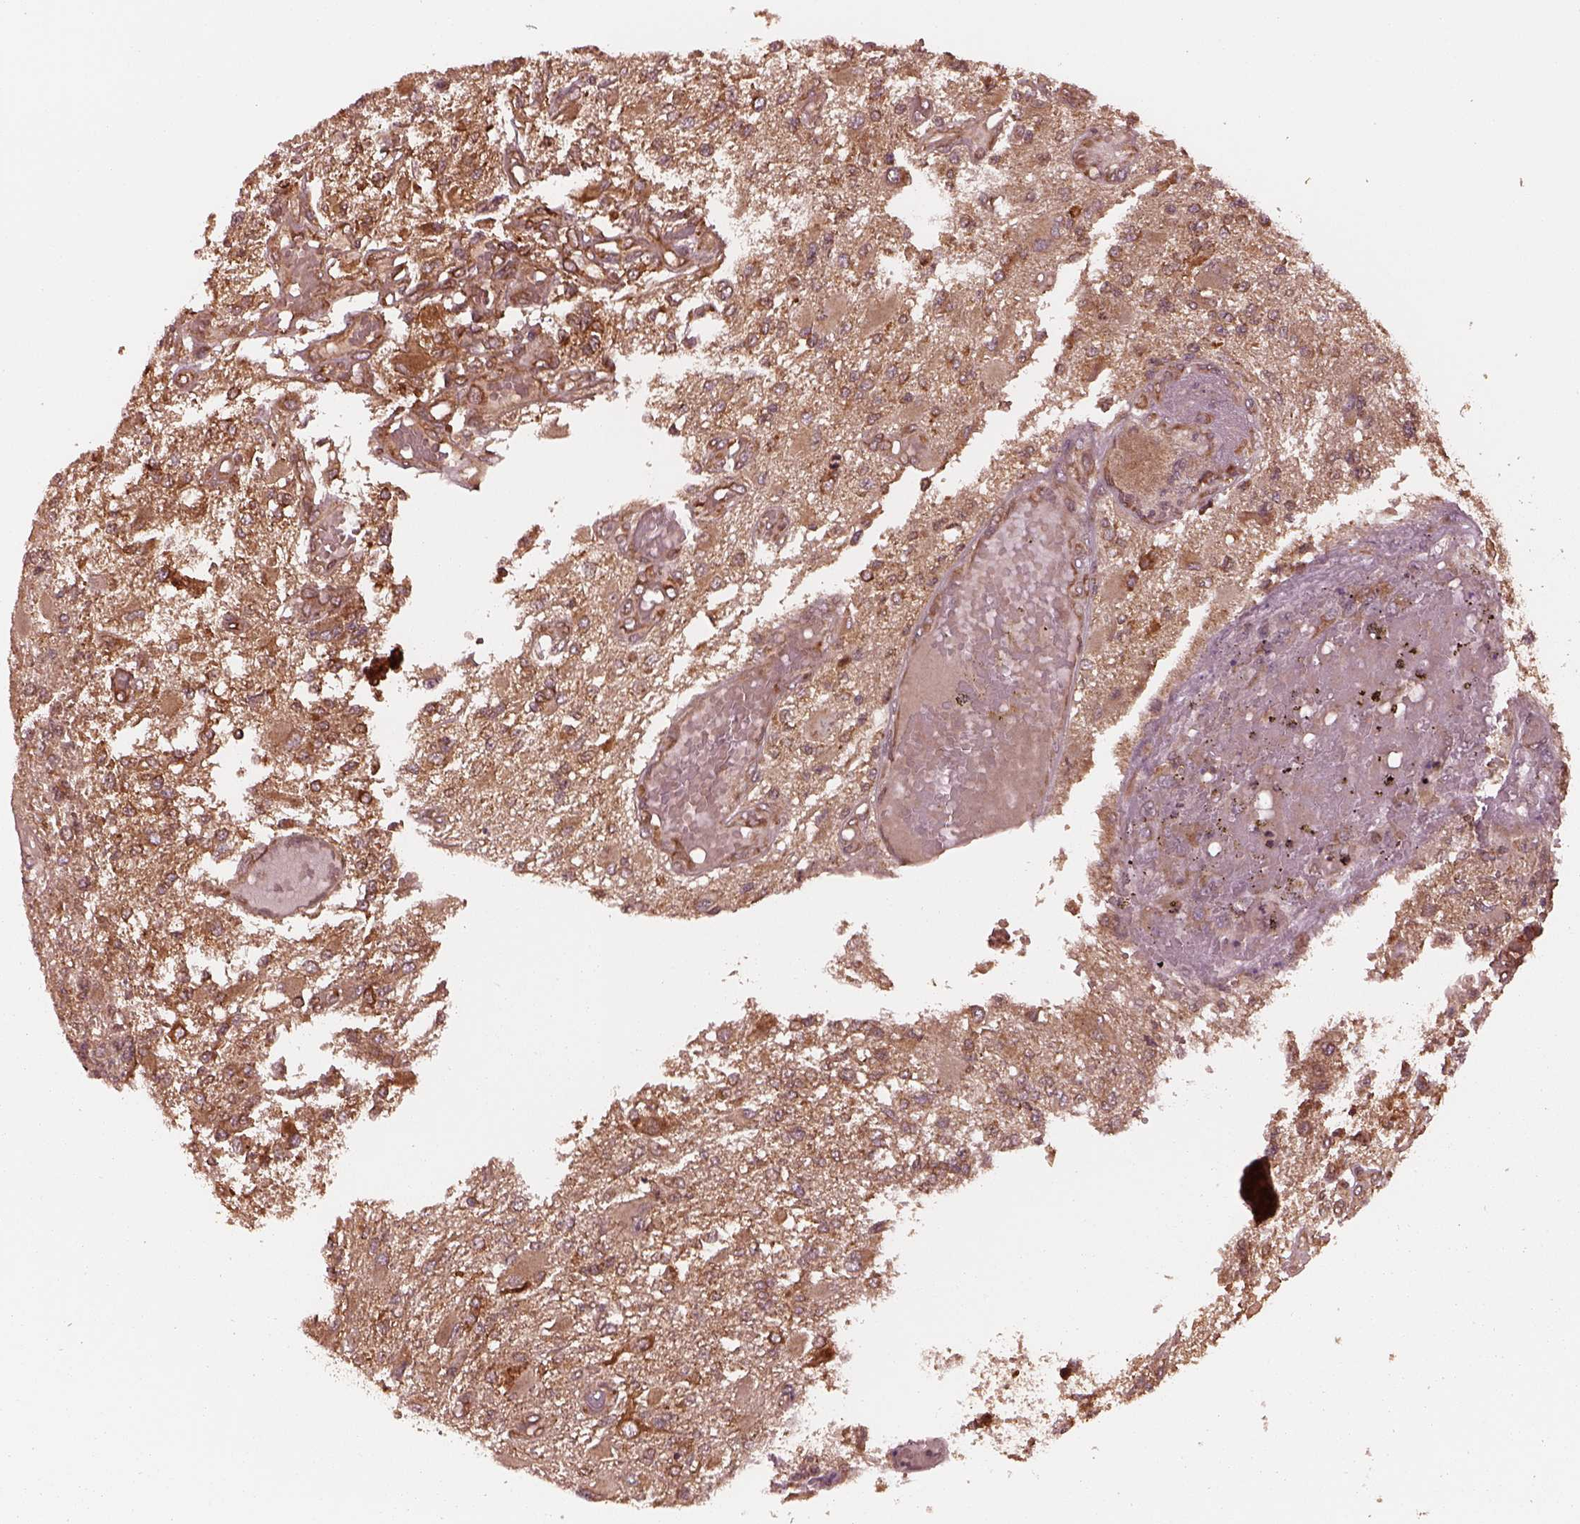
{"staining": {"intensity": "moderate", "quantity": ">75%", "location": "cytoplasmic/membranous"}, "tissue": "glioma", "cell_type": "Tumor cells", "image_type": "cancer", "snomed": [{"axis": "morphology", "description": "Glioma, malignant, High grade"}, {"axis": "topography", "description": "Brain"}], "caption": "A micrograph showing moderate cytoplasmic/membranous positivity in about >75% of tumor cells in glioma, as visualized by brown immunohistochemical staining.", "gene": "AGPAT1", "patient": {"sex": "female", "age": 63}}